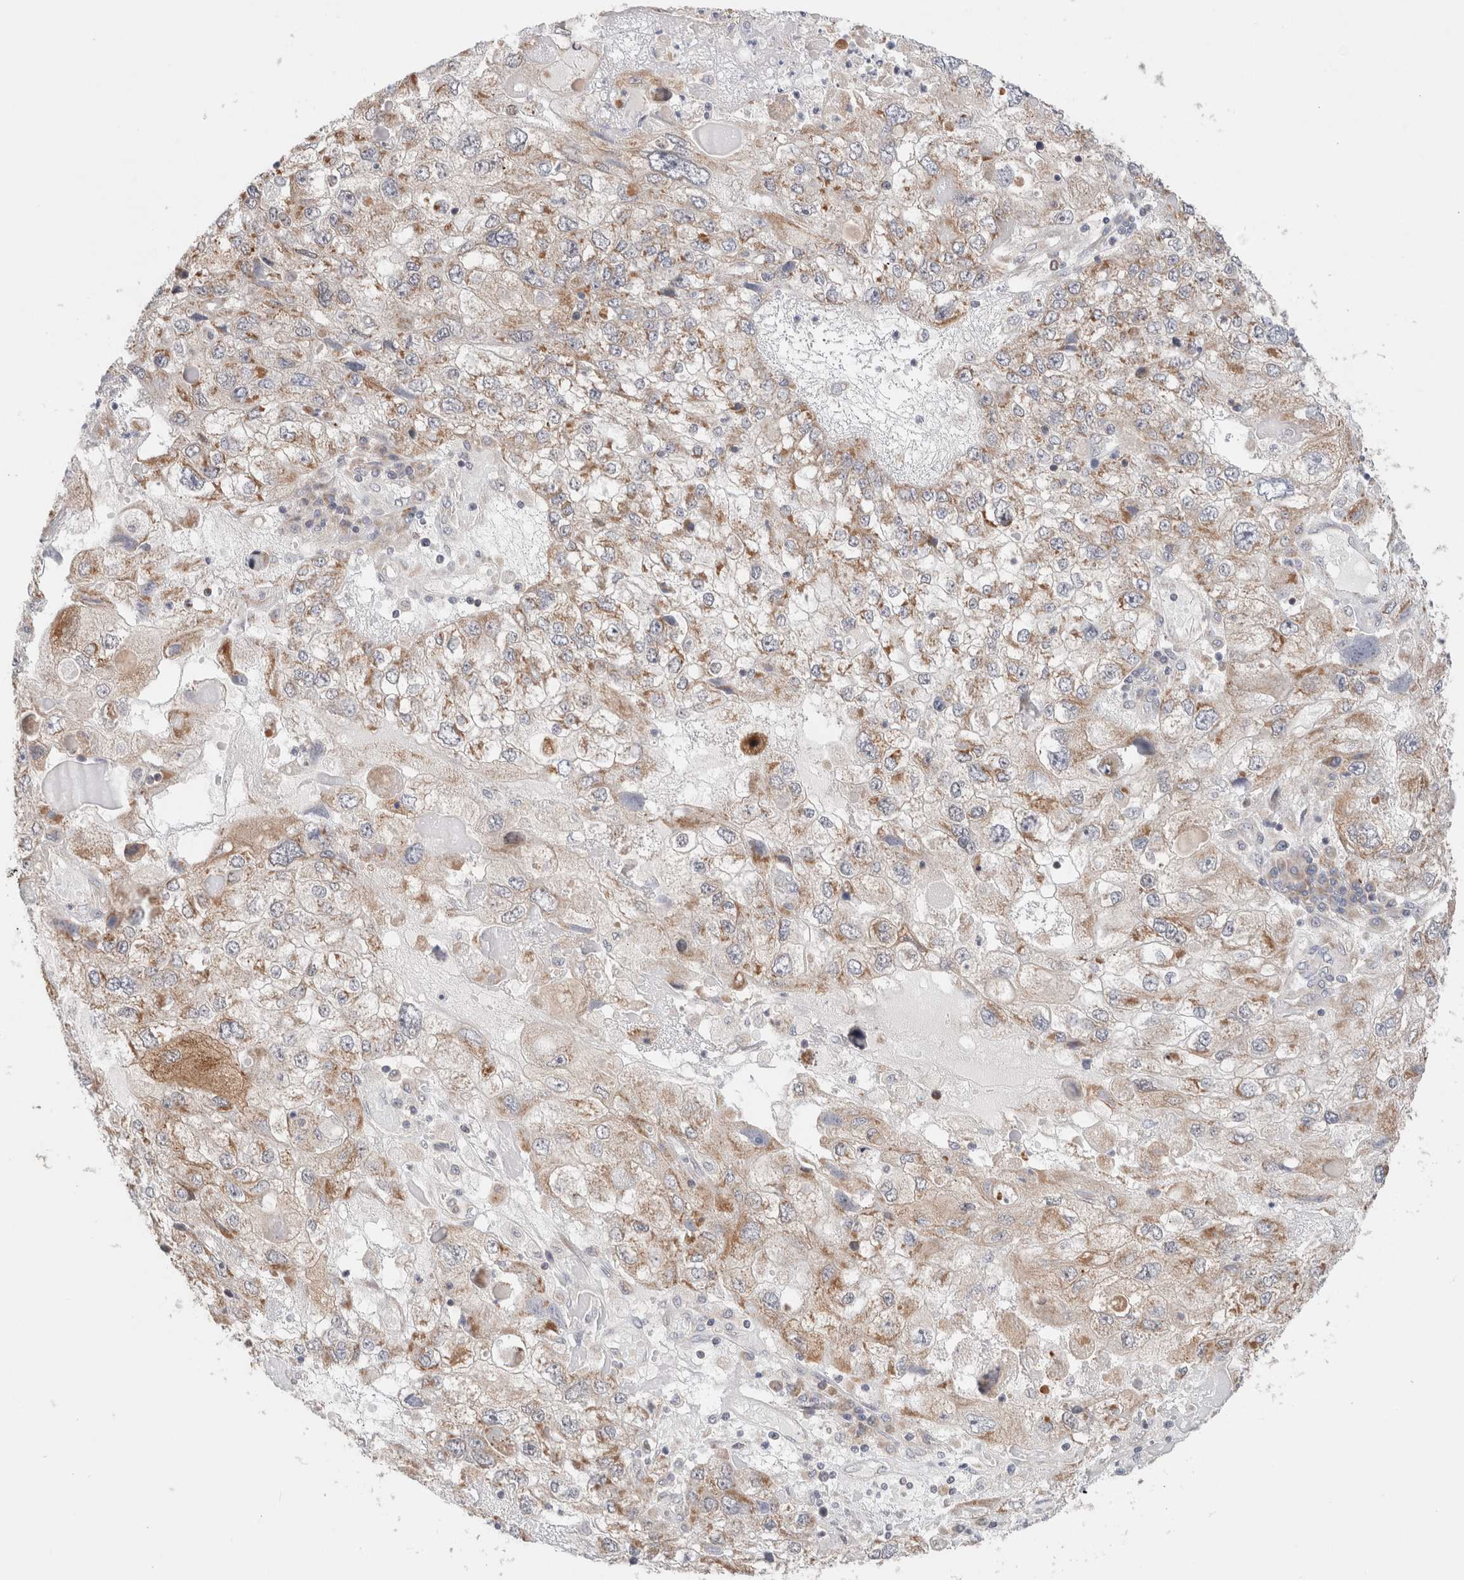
{"staining": {"intensity": "weak", "quantity": ">75%", "location": "cytoplasmic/membranous"}, "tissue": "endometrial cancer", "cell_type": "Tumor cells", "image_type": "cancer", "snomed": [{"axis": "morphology", "description": "Adenocarcinoma, NOS"}, {"axis": "topography", "description": "Endometrium"}], "caption": "Endometrial cancer (adenocarcinoma) stained with a protein marker shows weak staining in tumor cells.", "gene": "ERI3", "patient": {"sex": "female", "age": 49}}